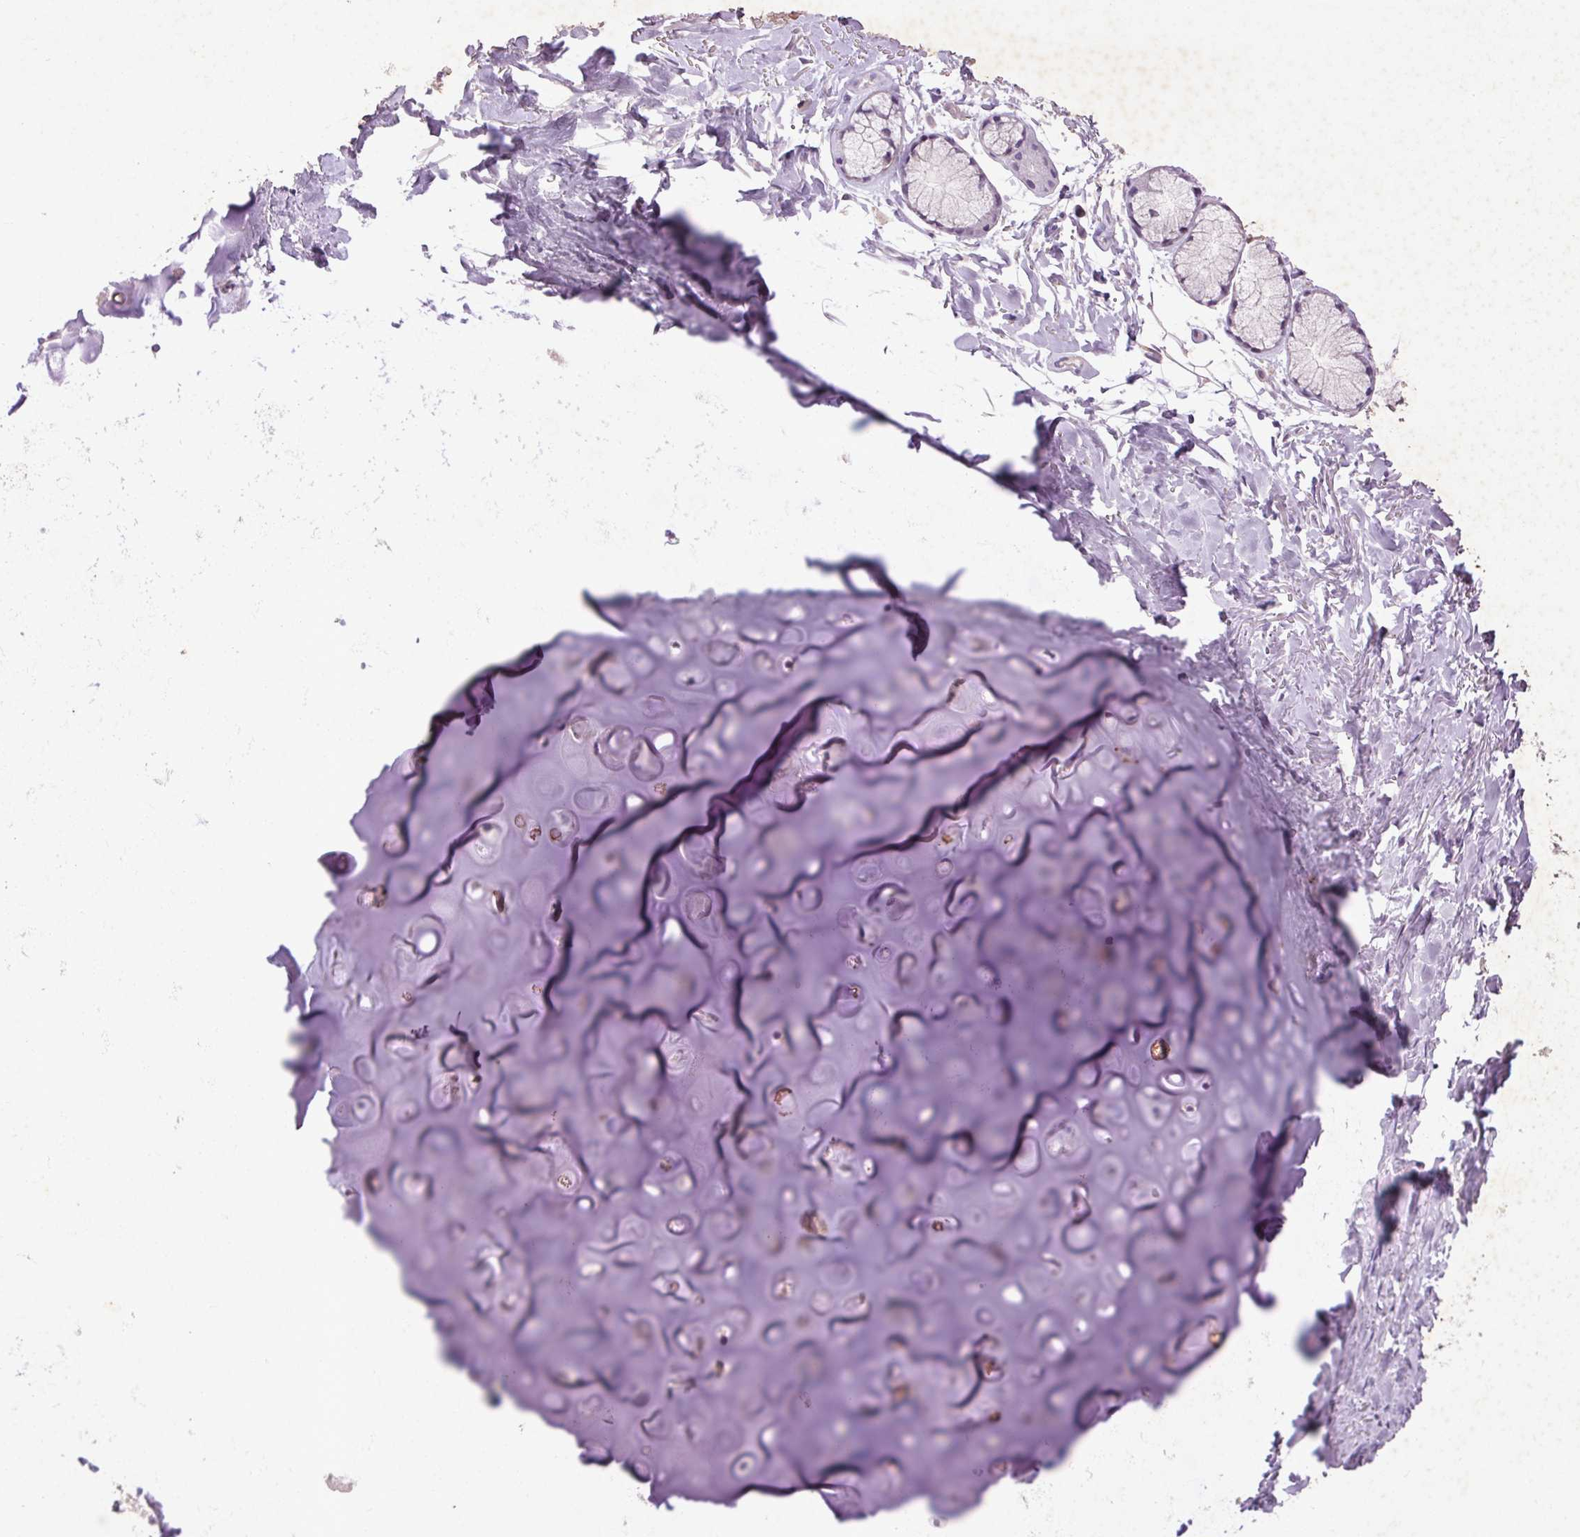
{"staining": {"intensity": "weak", "quantity": "<25%", "location": "cytoplasmic/membranous"}, "tissue": "soft tissue", "cell_type": "Chondrocytes", "image_type": "normal", "snomed": [{"axis": "morphology", "description": "Normal tissue, NOS"}, {"axis": "topography", "description": "Cartilage tissue"}, {"axis": "topography", "description": "Bronchus"}], "caption": "Immunohistochemistry histopathology image of normal soft tissue stained for a protein (brown), which reveals no expression in chondrocytes. Brightfield microscopy of immunohistochemistry stained with DAB (3,3'-diaminobenzidine) (brown) and hematoxylin (blue), captured at high magnification.", "gene": "FNDC7", "patient": {"sex": "female", "age": 79}}